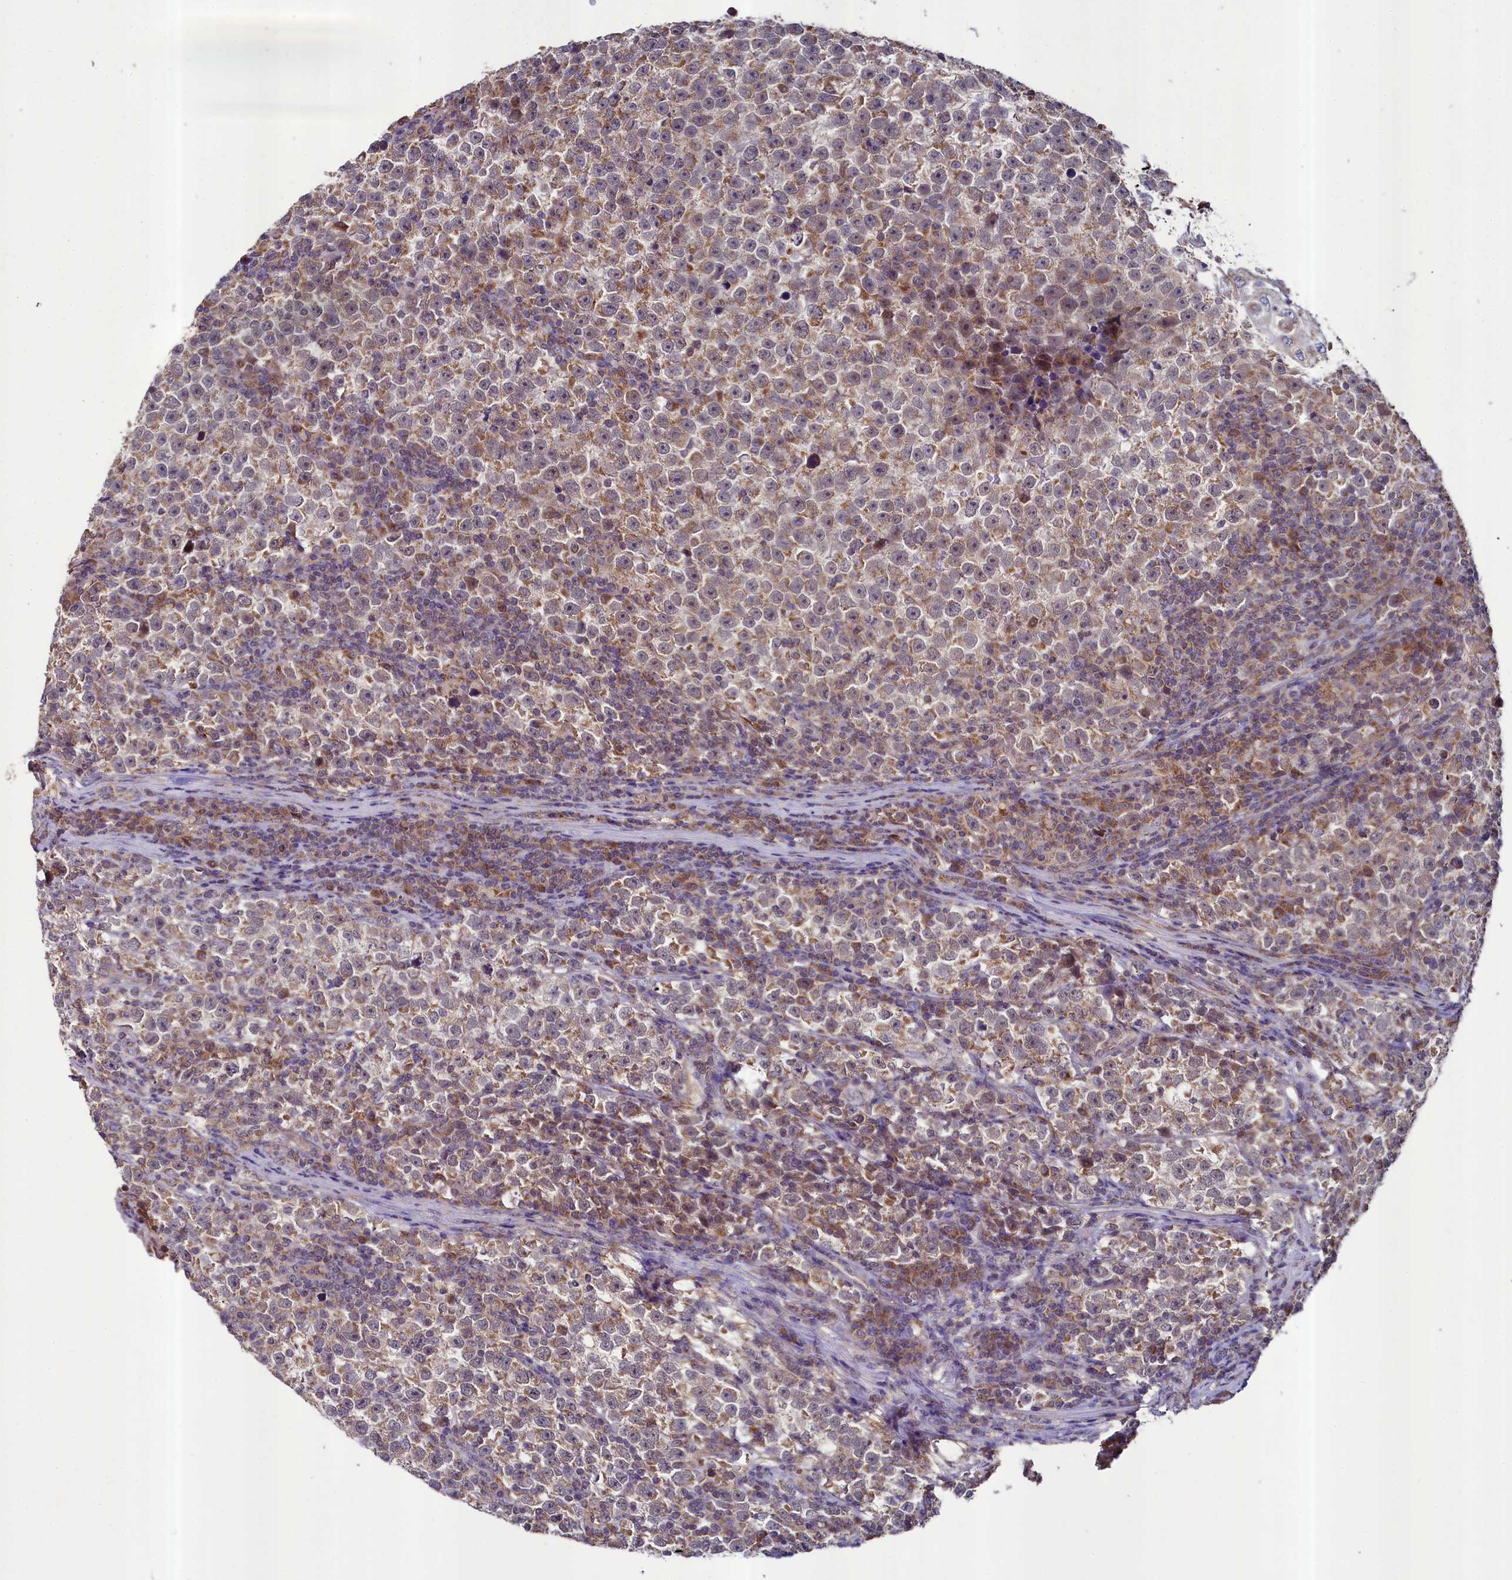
{"staining": {"intensity": "weak", "quantity": ">75%", "location": "cytoplasmic/membranous"}, "tissue": "testis cancer", "cell_type": "Tumor cells", "image_type": "cancer", "snomed": [{"axis": "morphology", "description": "Normal tissue, NOS"}, {"axis": "morphology", "description": "Seminoma, NOS"}, {"axis": "topography", "description": "Testis"}], "caption": "Human testis cancer stained with a protein marker demonstrates weak staining in tumor cells.", "gene": "METTL4", "patient": {"sex": "male", "age": 43}}